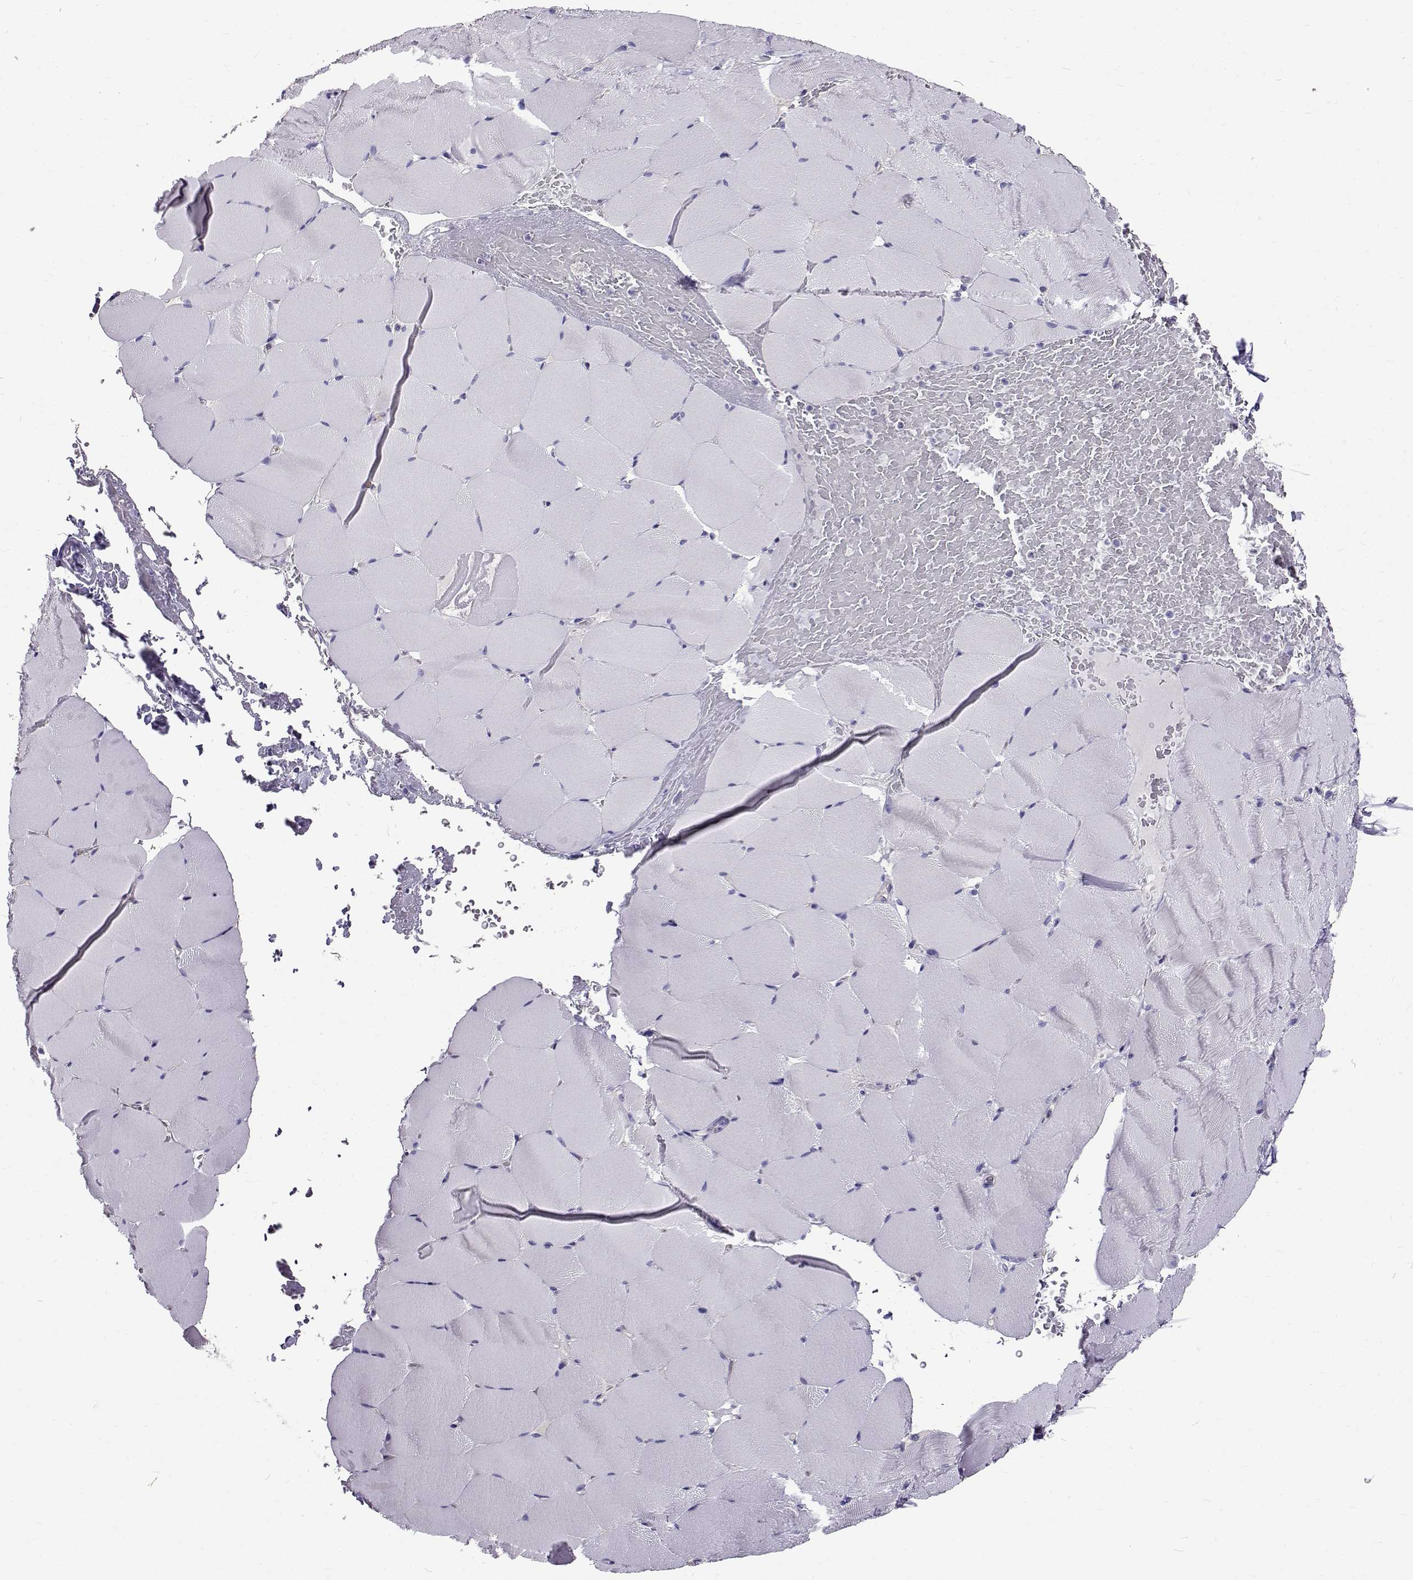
{"staining": {"intensity": "negative", "quantity": "none", "location": "none"}, "tissue": "skeletal muscle", "cell_type": "Myocytes", "image_type": "normal", "snomed": [{"axis": "morphology", "description": "Normal tissue, NOS"}, {"axis": "topography", "description": "Skeletal muscle"}], "caption": "High power microscopy histopathology image of an immunohistochemistry micrograph of unremarkable skeletal muscle, revealing no significant staining in myocytes.", "gene": "IGSF1", "patient": {"sex": "female", "age": 37}}